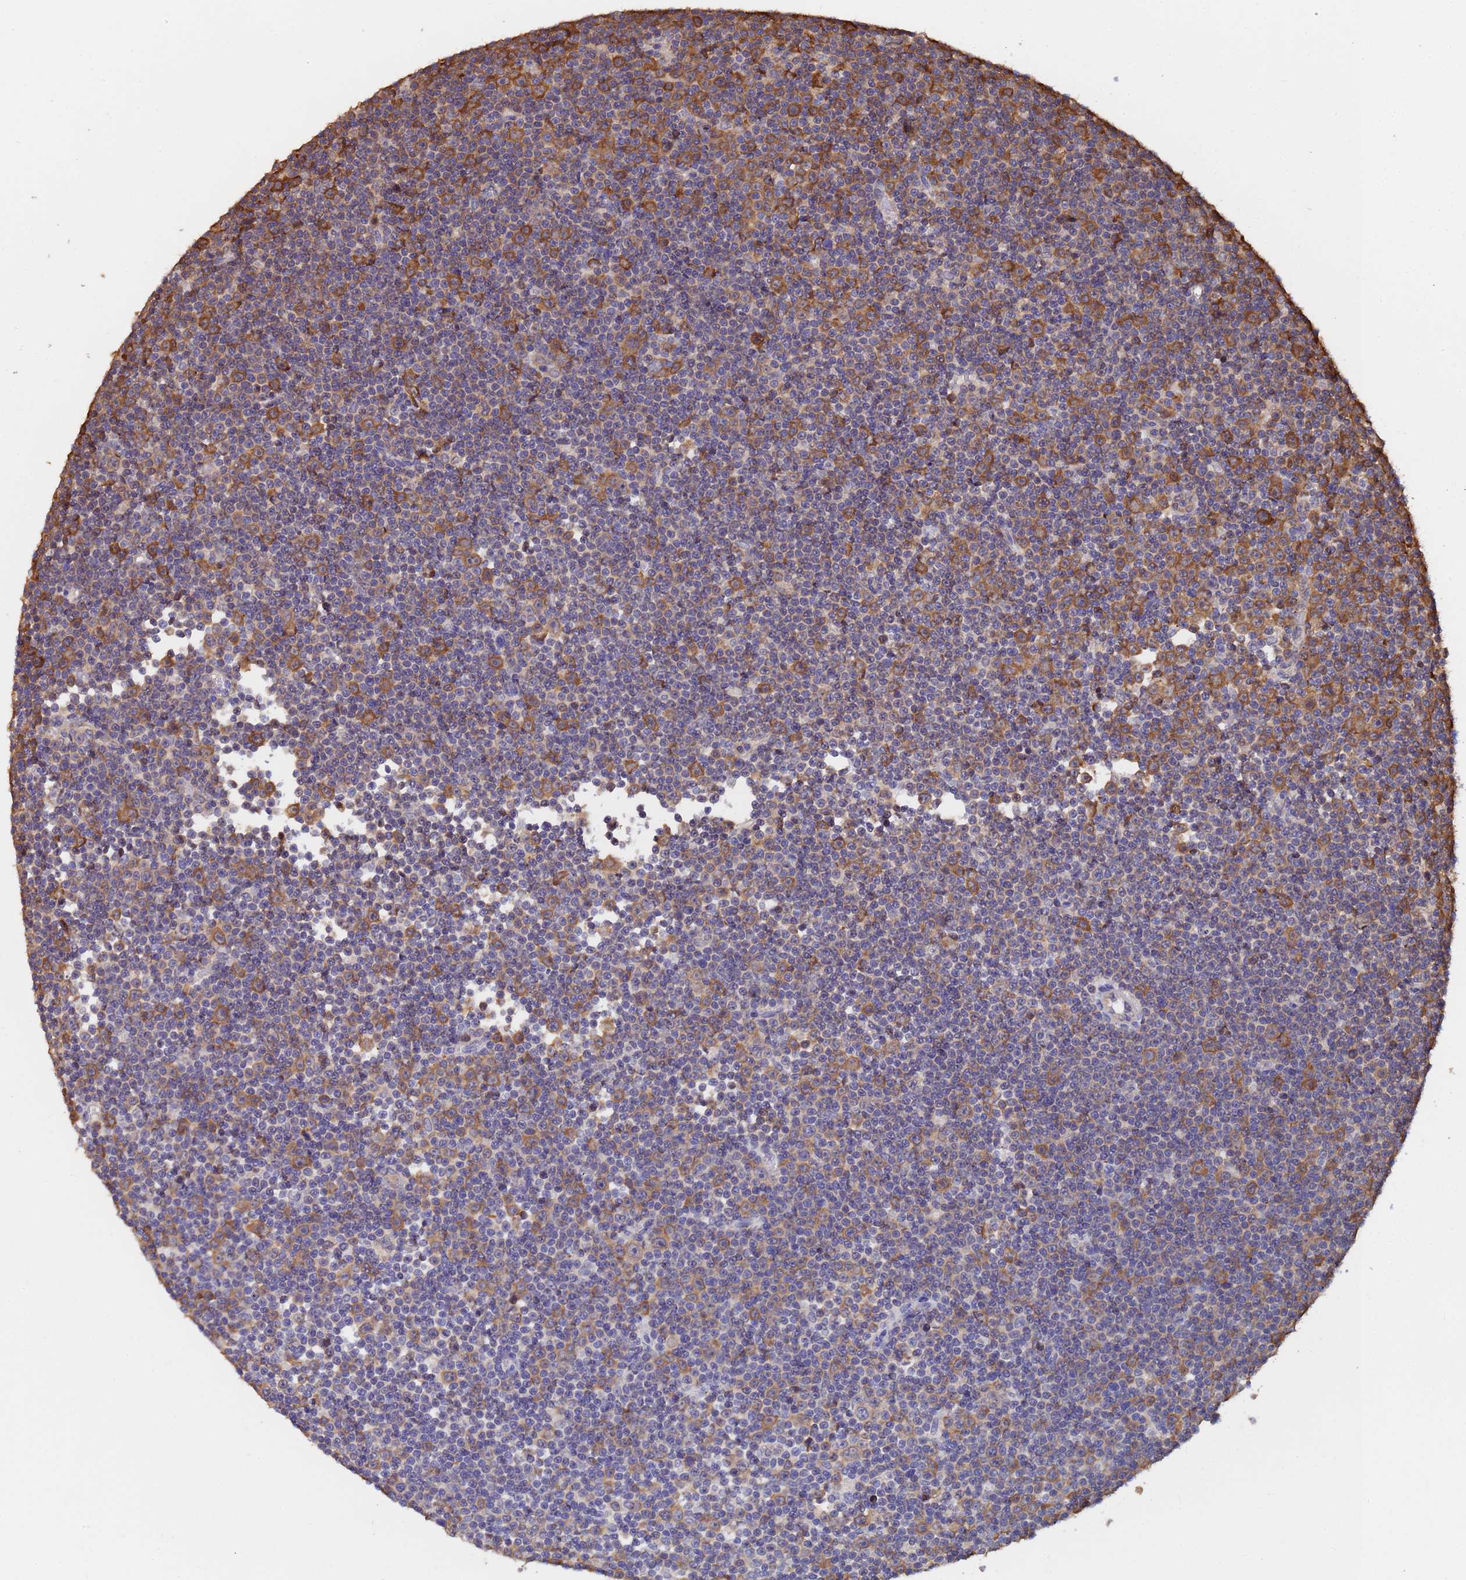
{"staining": {"intensity": "moderate", "quantity": "25%-75%", "location": "cytoplasmic/membranous"}, "tissue": "lymphoma", "cell_type": "Tumor cells", "image_type": "cancer", "snomed": [{"axis": "morphology", "description": "Malignant lymphoma, non-Hodgkin's type, Low grade"}, {"axis": "topography", "description": "Lymph node"}], "caption": "Malignant lymphoma, non-Hodgkin's type (low-grade) tissue demonstrates moderate cytoplasmic/membranous staining in approximately 25%-75% of tumor cells (DAB (3,3'-diaminobenzidine) = brown stain, brightfield microscopy at high magnification).", "gene": "FAM25A", "patient": {"sex": "female", "age": 67}}